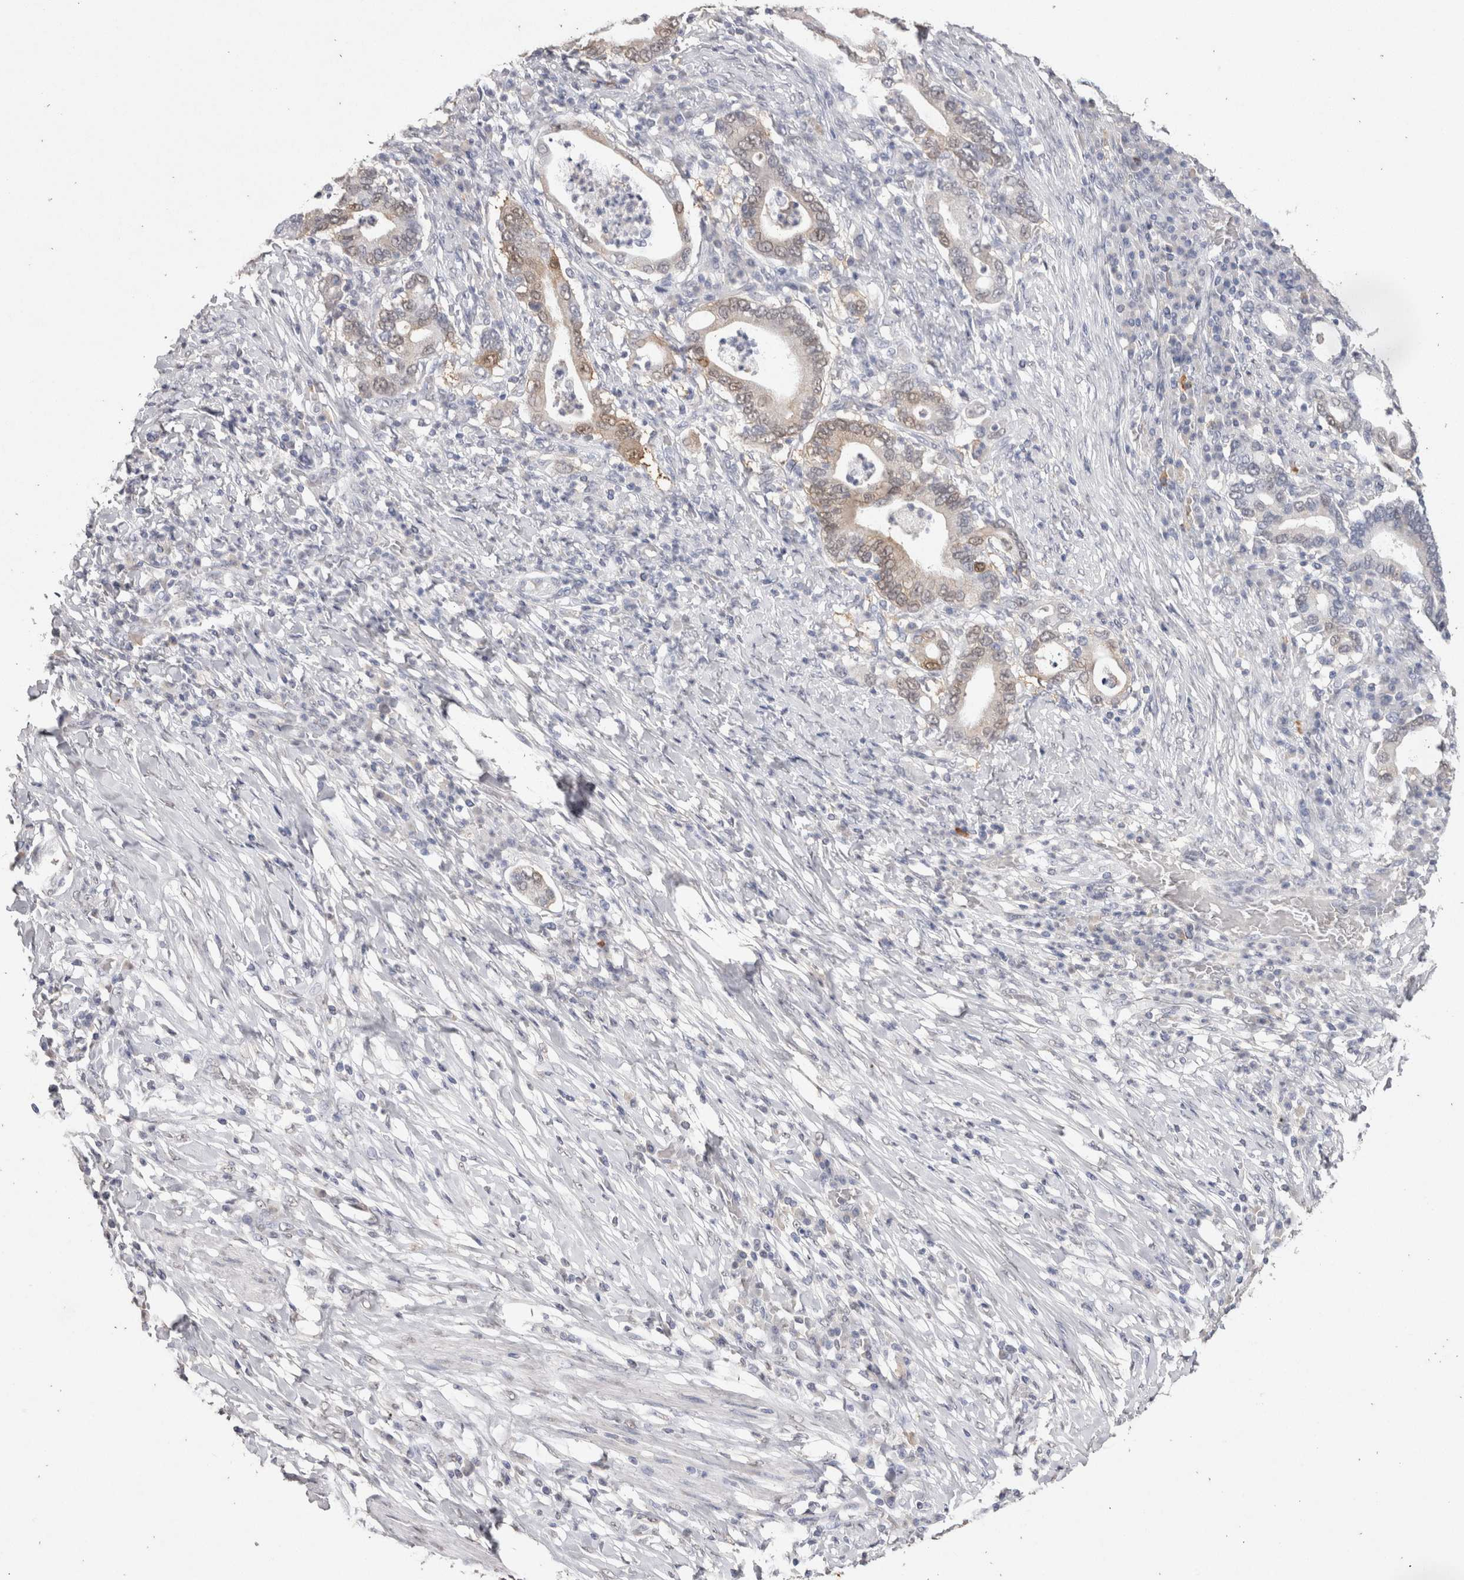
{"staining": {"intensity": "weak", "quantity": "25%-75%", "location": "cytoplasmic/membranous"}, "tissue": "stomach cancer", "cell_type": "Tumor cells", "image_type": "cancer", "snomed": [{"axis": "morphology", "description": "Normal tissue, NOS"}, {"axis": "morphology", "description": "Adenocarcinoma, NOS"}, {"axis": "topography", "description": "Esophagus"}, {"axis": "topography", "description": "Stomach, upper"}, {"axis": "topography", "description": "Peripheral nerve tissue"}], "caption": "The micrograph reveals staining of stomach cancer, revealing weak cytoplasmic/membranous protein staining (brown color) within tumor cells.", "gene": "LGALS2", "patient": {"sex": "male", "age": 62}}